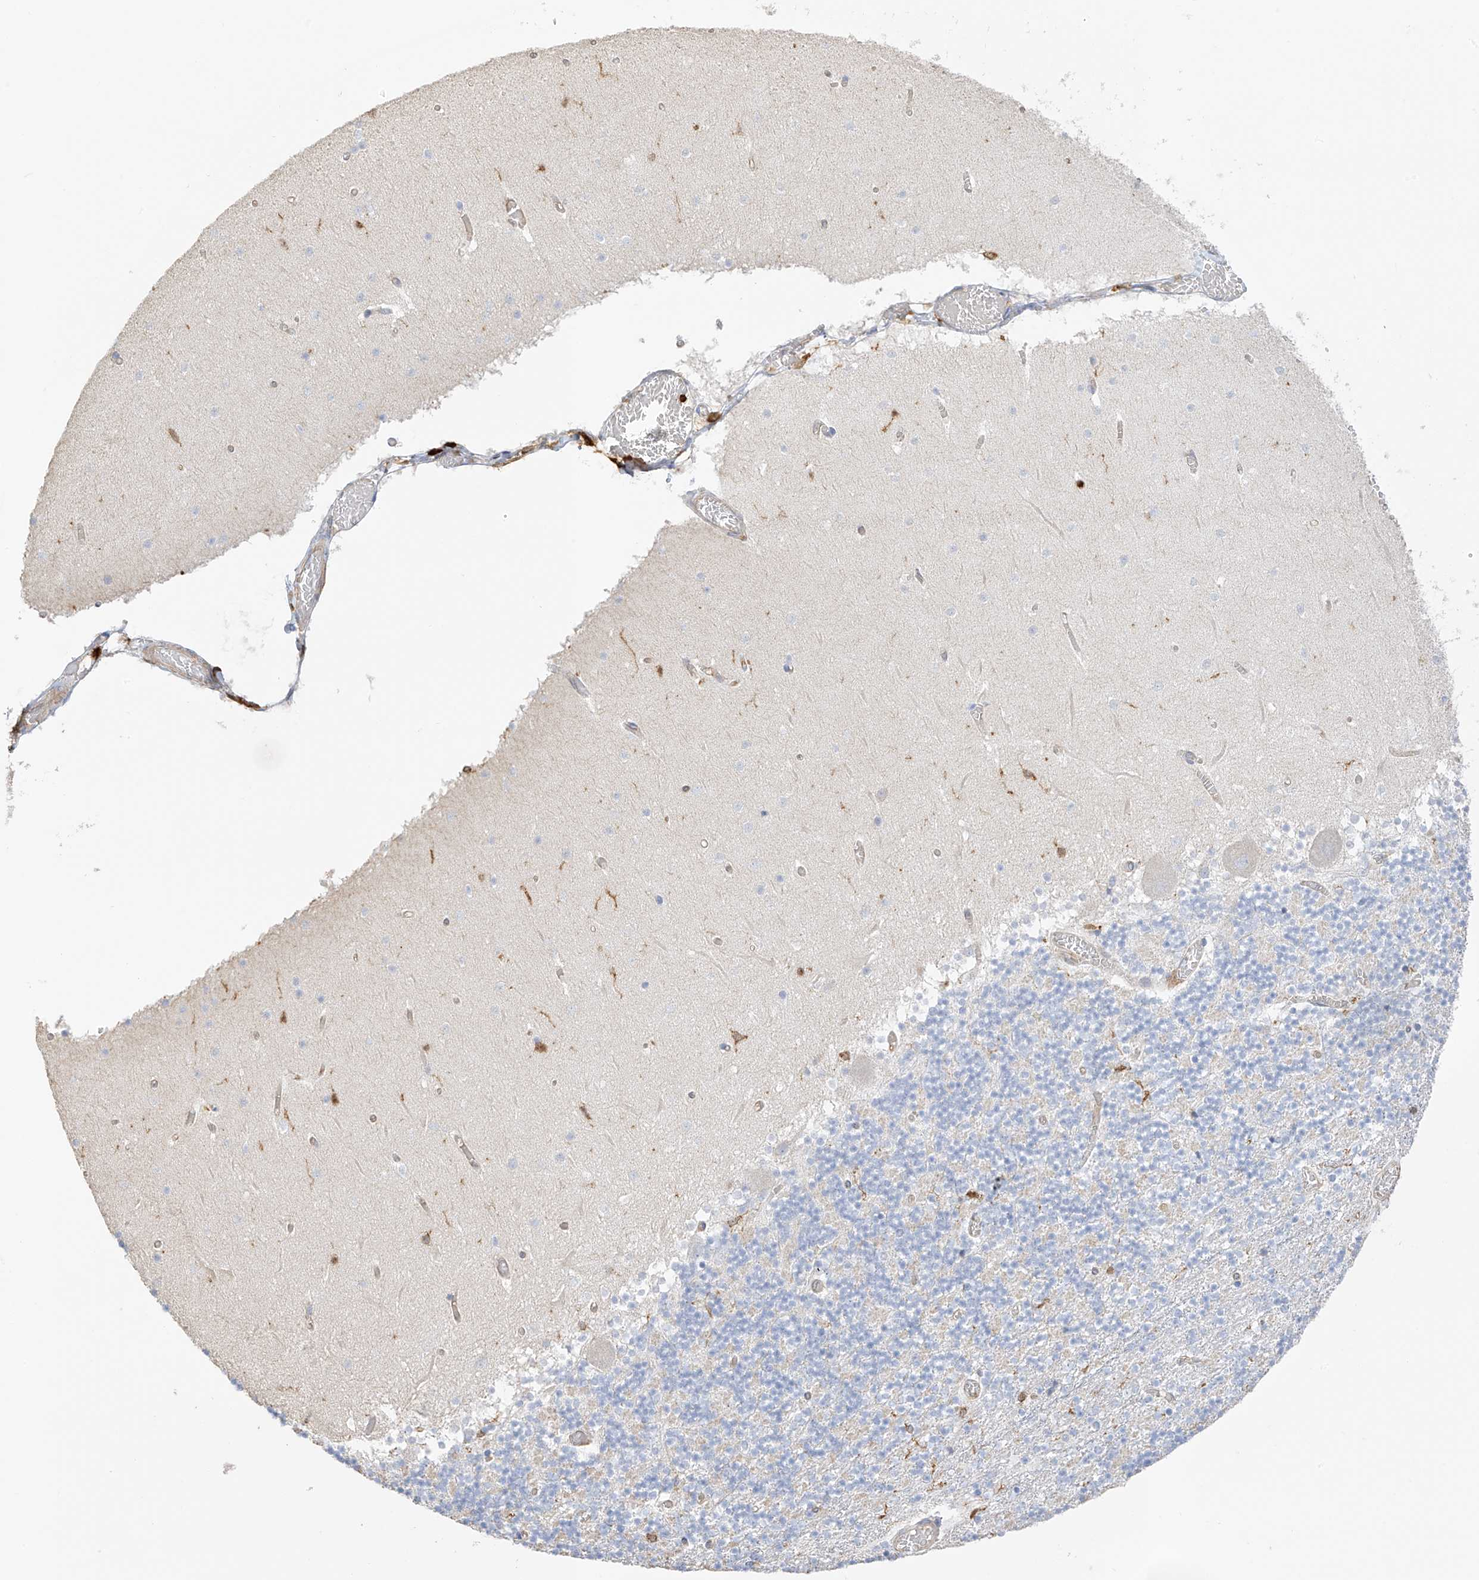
{"staining": {"intensity": "negative", "quantity": "none", "location": "none"}, "tissue": "cerebellum", "cell_type": "Cells in granular layer", "image_type": "normal", "snomed": [{"axis": "morphology", "description": "Normal tissue, NOS"}, {"axis": "topography", "description": "Cerebellum"}], "caption": "Cells in granular layer show no significant positivity in benign cerebellum. The staining is performed using DAB brown chromogen with nuclei counter-stained in using hematoxylin.", "gene": "ARHGAP25", "patient": {"sex": "female", "age": 28}}